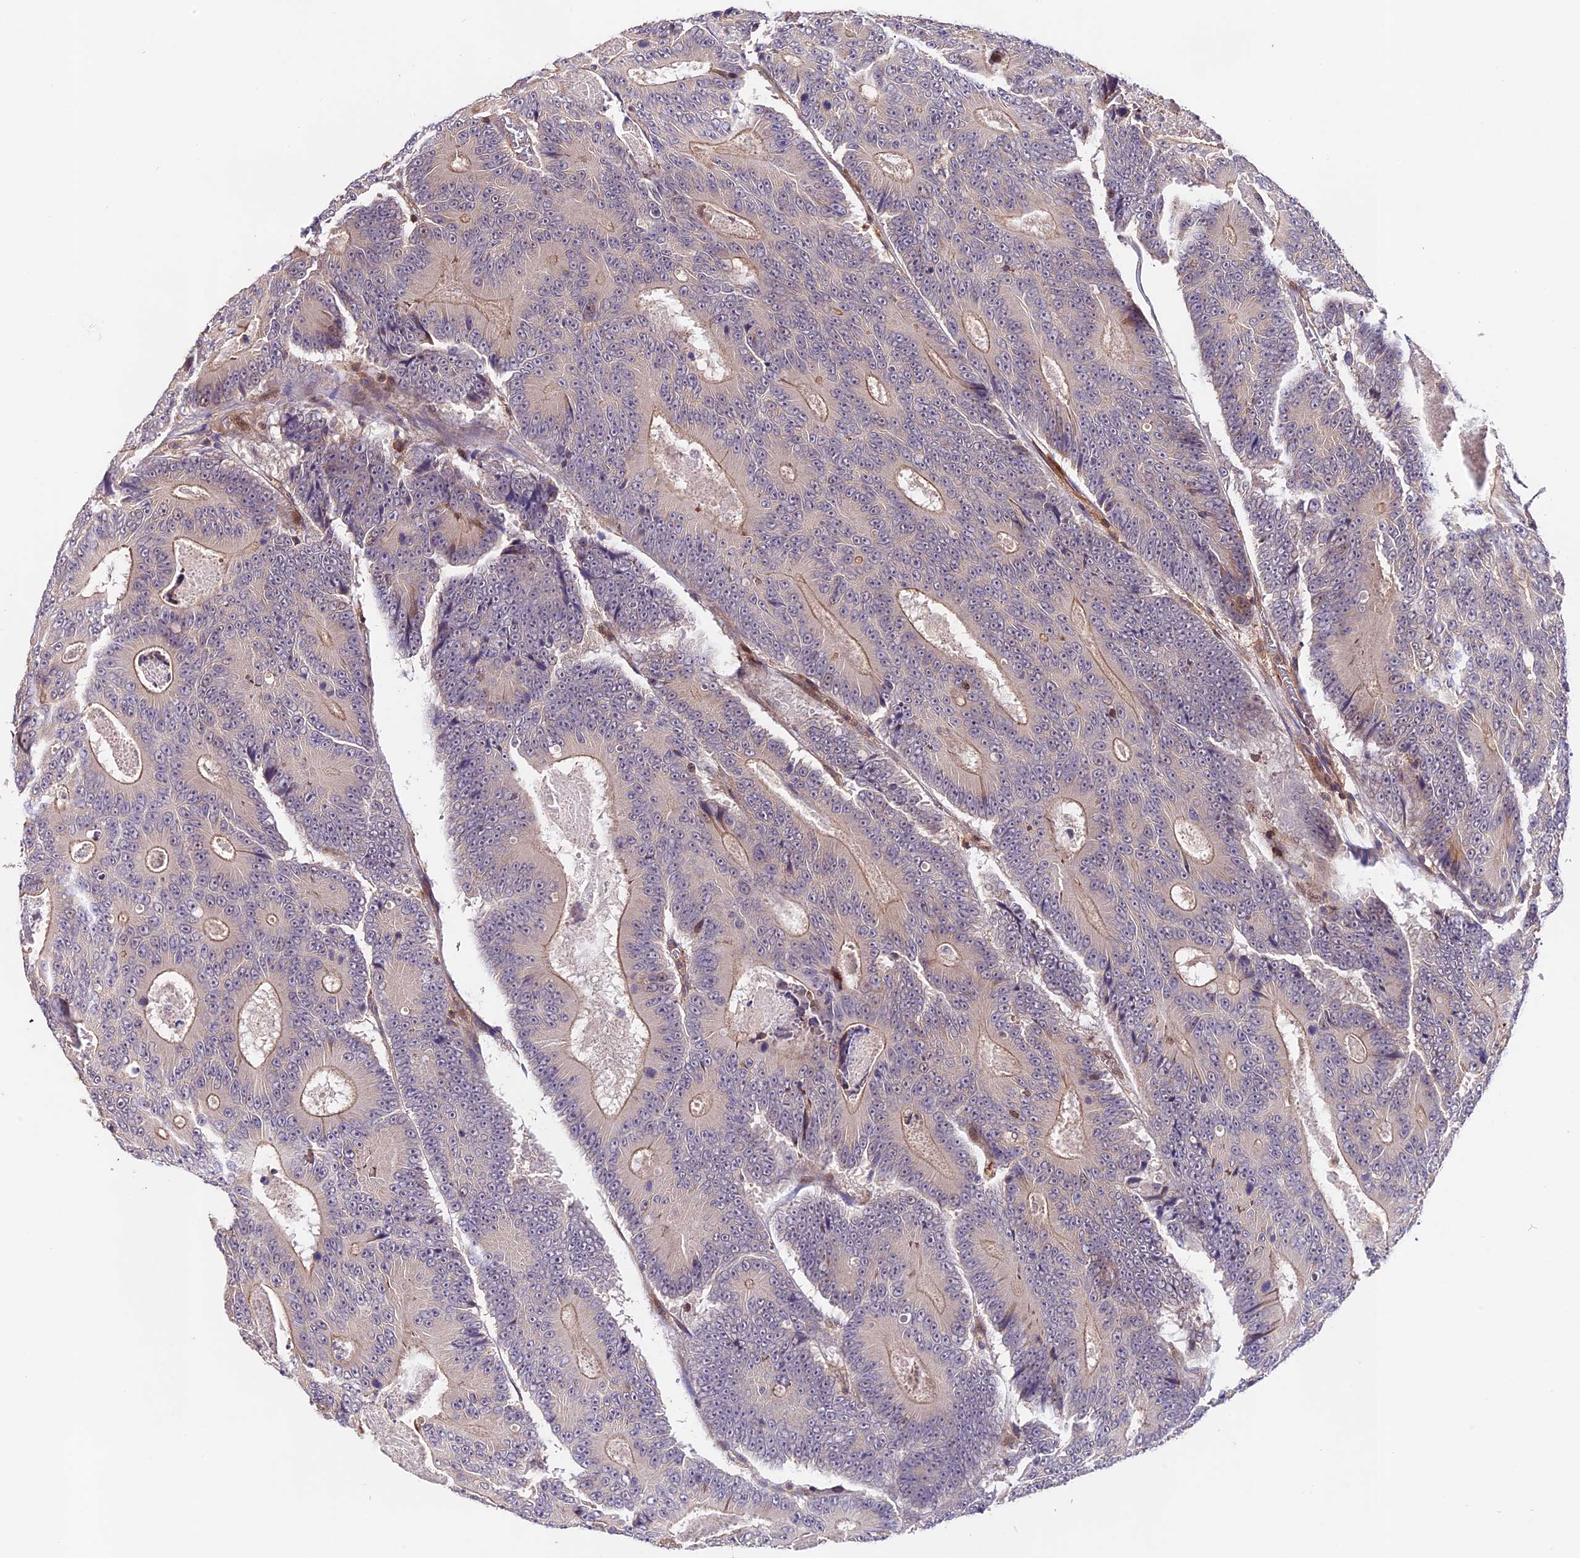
{"staining": {"intensity": "weak", "quantity": "<25%", "location": "cytoplasmic/membranous"}, "tissue": "colorectal cancer", "cell_type": "Tumor cells", "image_type": "cancer", "snomed": [{"axis": "morphology", "description": "Adenocarcinoma, NOS"}, {"axis": "topography", "description": "Colon"}], "caption": "Histopathology image shows no protein staining in tumor cells of colorectal cancer tissue.", "gene": "CACNA1H", "patient": {"sex": "male", "age": 83}}